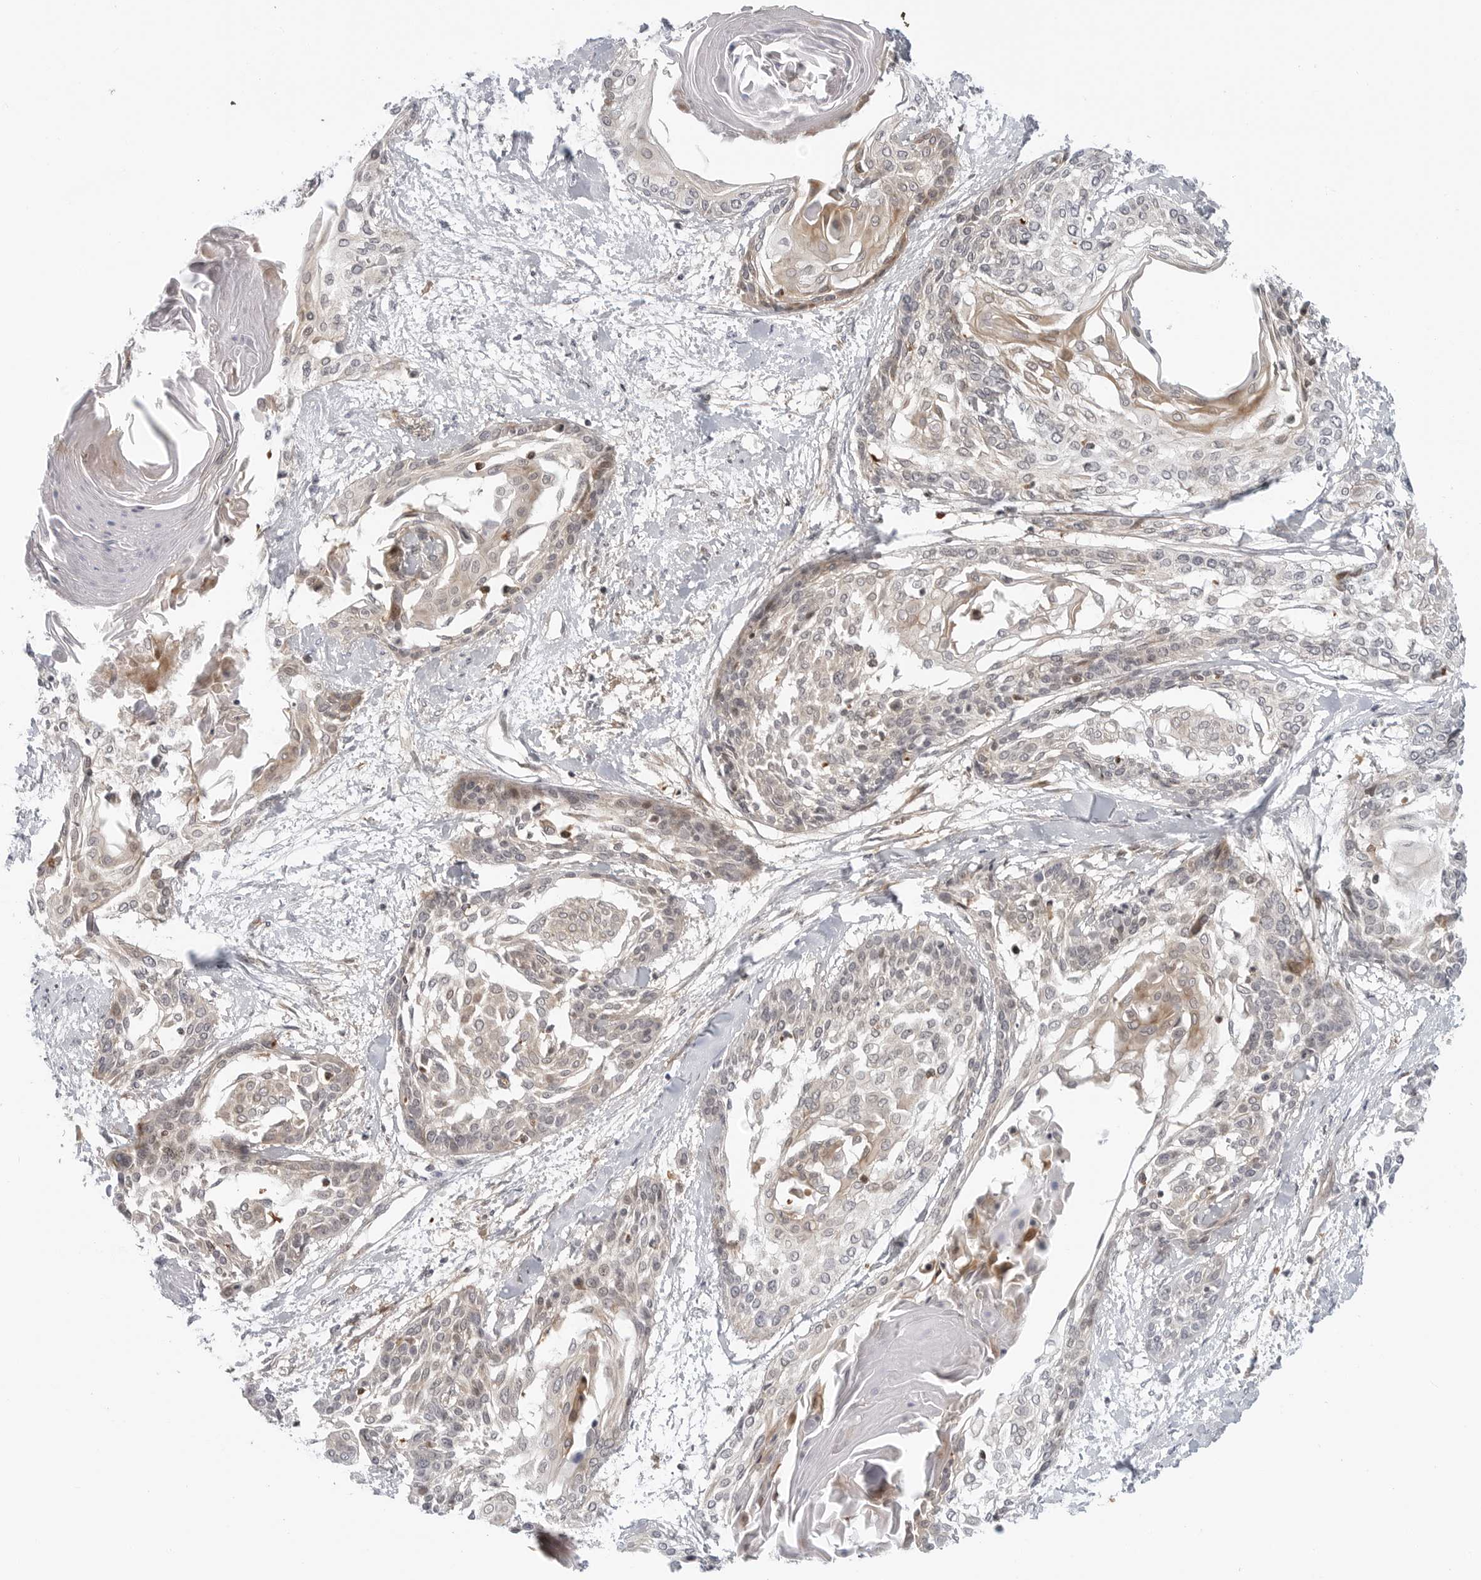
{"staining": {"intensity": "weak", "quantity": "<25%", "location": "cytoplasmic/membranous"}, "tissue": "cervical cancer", "cell_type": "Tumor cells", "image_type": "cancer", "snomed": [{"axis": "morphology", "description": "Squamous cell carcinoma, NOS"}, {"axis": "topography", "description": "Cervix"}], "caption": "High power microscopy image of an IHC image of cervical cancer (squamous cell carcinoma), revealing no significant positivity in tumor cells.", "gene": "STXBP3", "patient": {"sex": "female", "age": 57}}